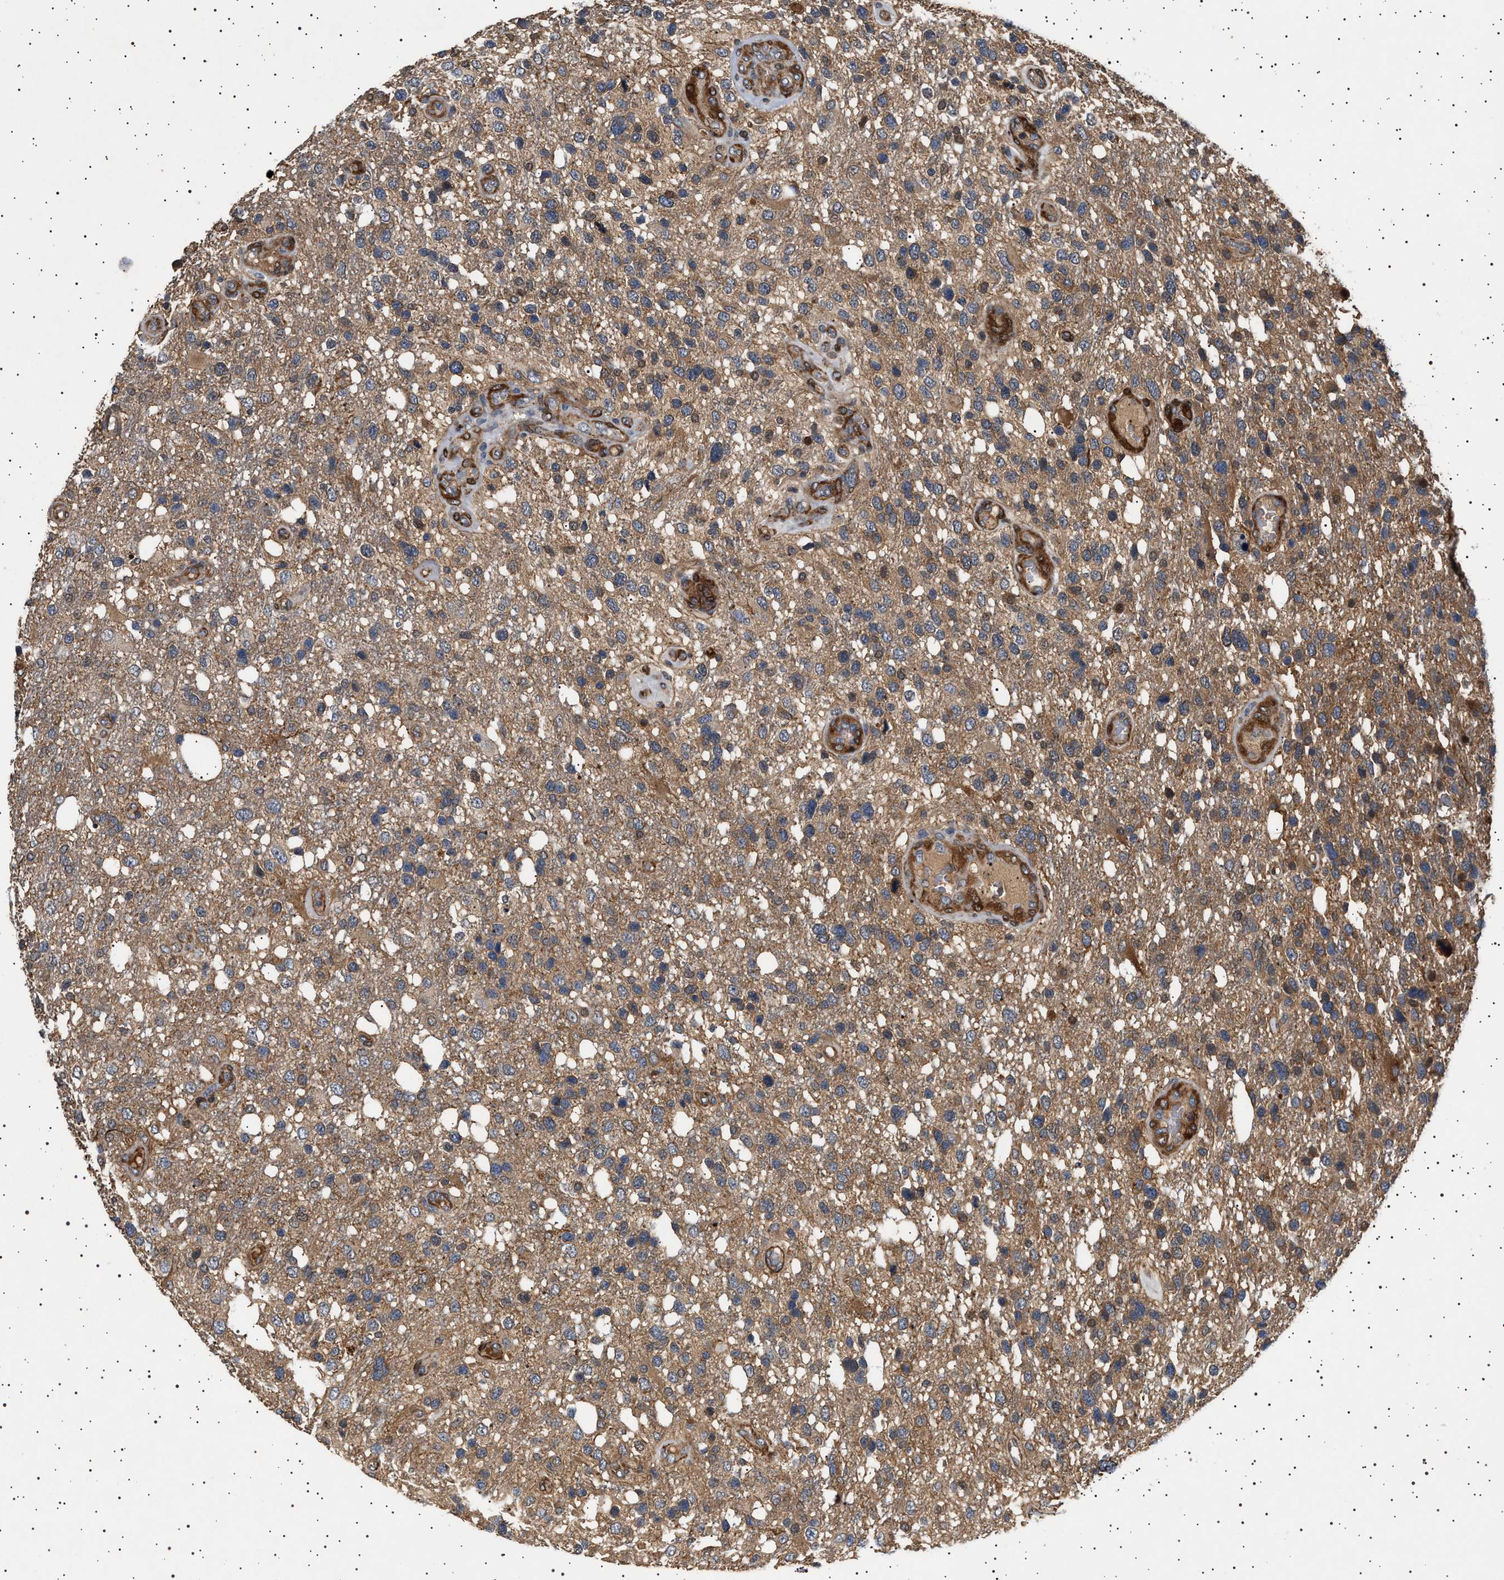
{"staining": {"intensity": "moderate", "quantity": ">75%", "location": "cytoplasmic/membranous"}, "tissue": "glioma", "cell_type": "Tumor cells", "image_type": "cancer", "snomed": [{"axis": "morphology", "description": "Glioma, malignant, High grade"}, {"axis": "topography", "description": "Brain"}], "caption": "Tumor cells exhibit medium levels of moderate cytoplasmic/membranous positivity in approximately >75% of cells in human malignant glioma (high-grade). (Brightfield microscopy of DAB IHC at high magnification).", "gene": "GUCY1B1", "patient": {"sex": "female", "age": 58}}